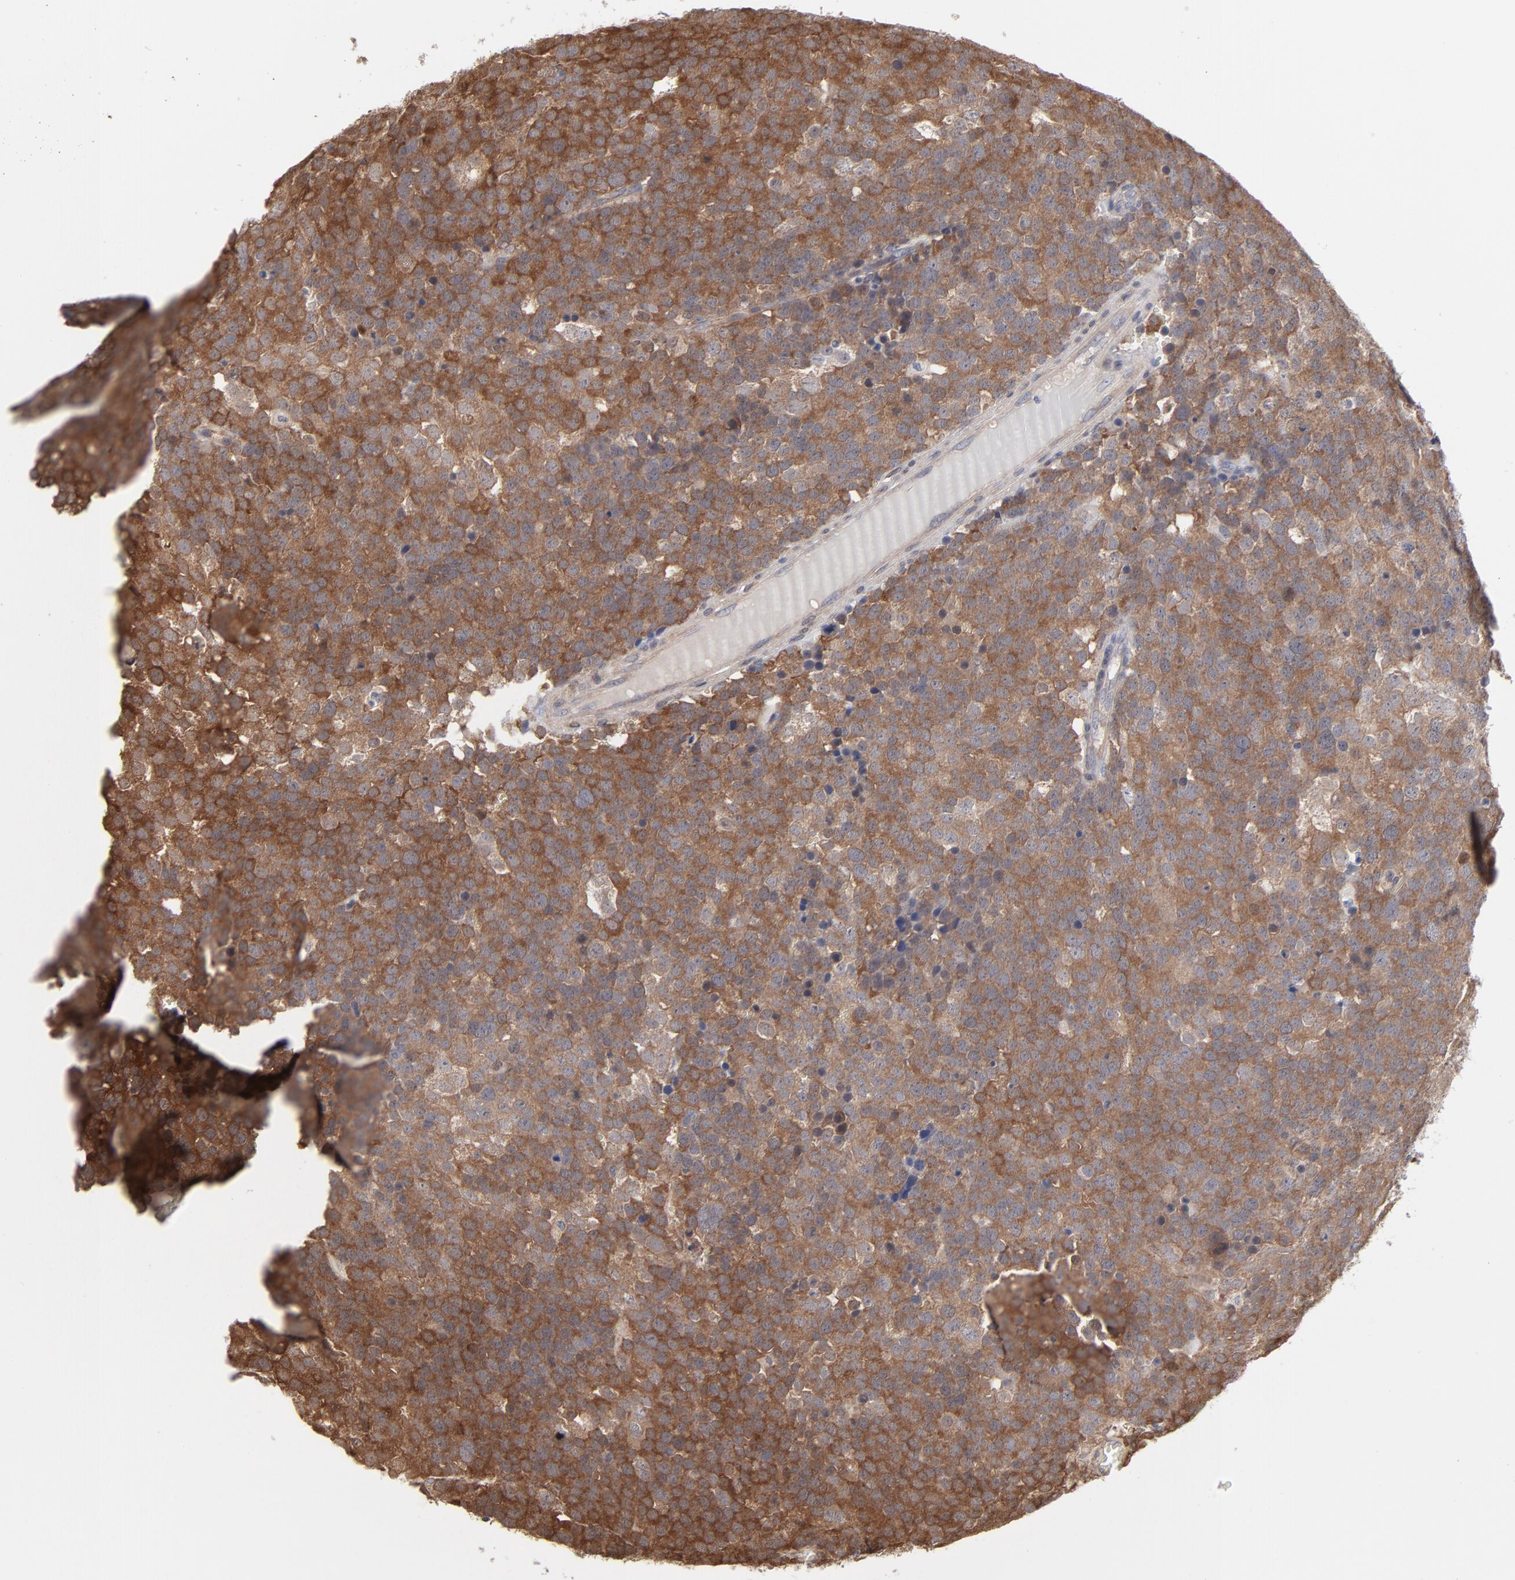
{"staining": {"intensity": "strong", "quantity": ">75%", "location": "cytoplasmic/membranous"}, "tissue": "testis cancer", "cell_type": "Tumor cells", "image_type": "cancer", "snomed": [{"axis": "morphology", "description": "Seminoma, NOS"}, {"axis": "topography", "description": "Testis"}], "caption": "DAB (3,3'-diaminobenzidine) immunohistochemical staining of human testis cancer (seminoma) demonstrates strong cytoplasmic/membranous protein staining in approximately >75% of tumor cells. The protein is stained brown, and the nuclei are stained in blue (DAB IHC with brightfield microscopy, high magnification).", "gene": "MAP2K1", "patient": {"sex": "male", "age": 71}}